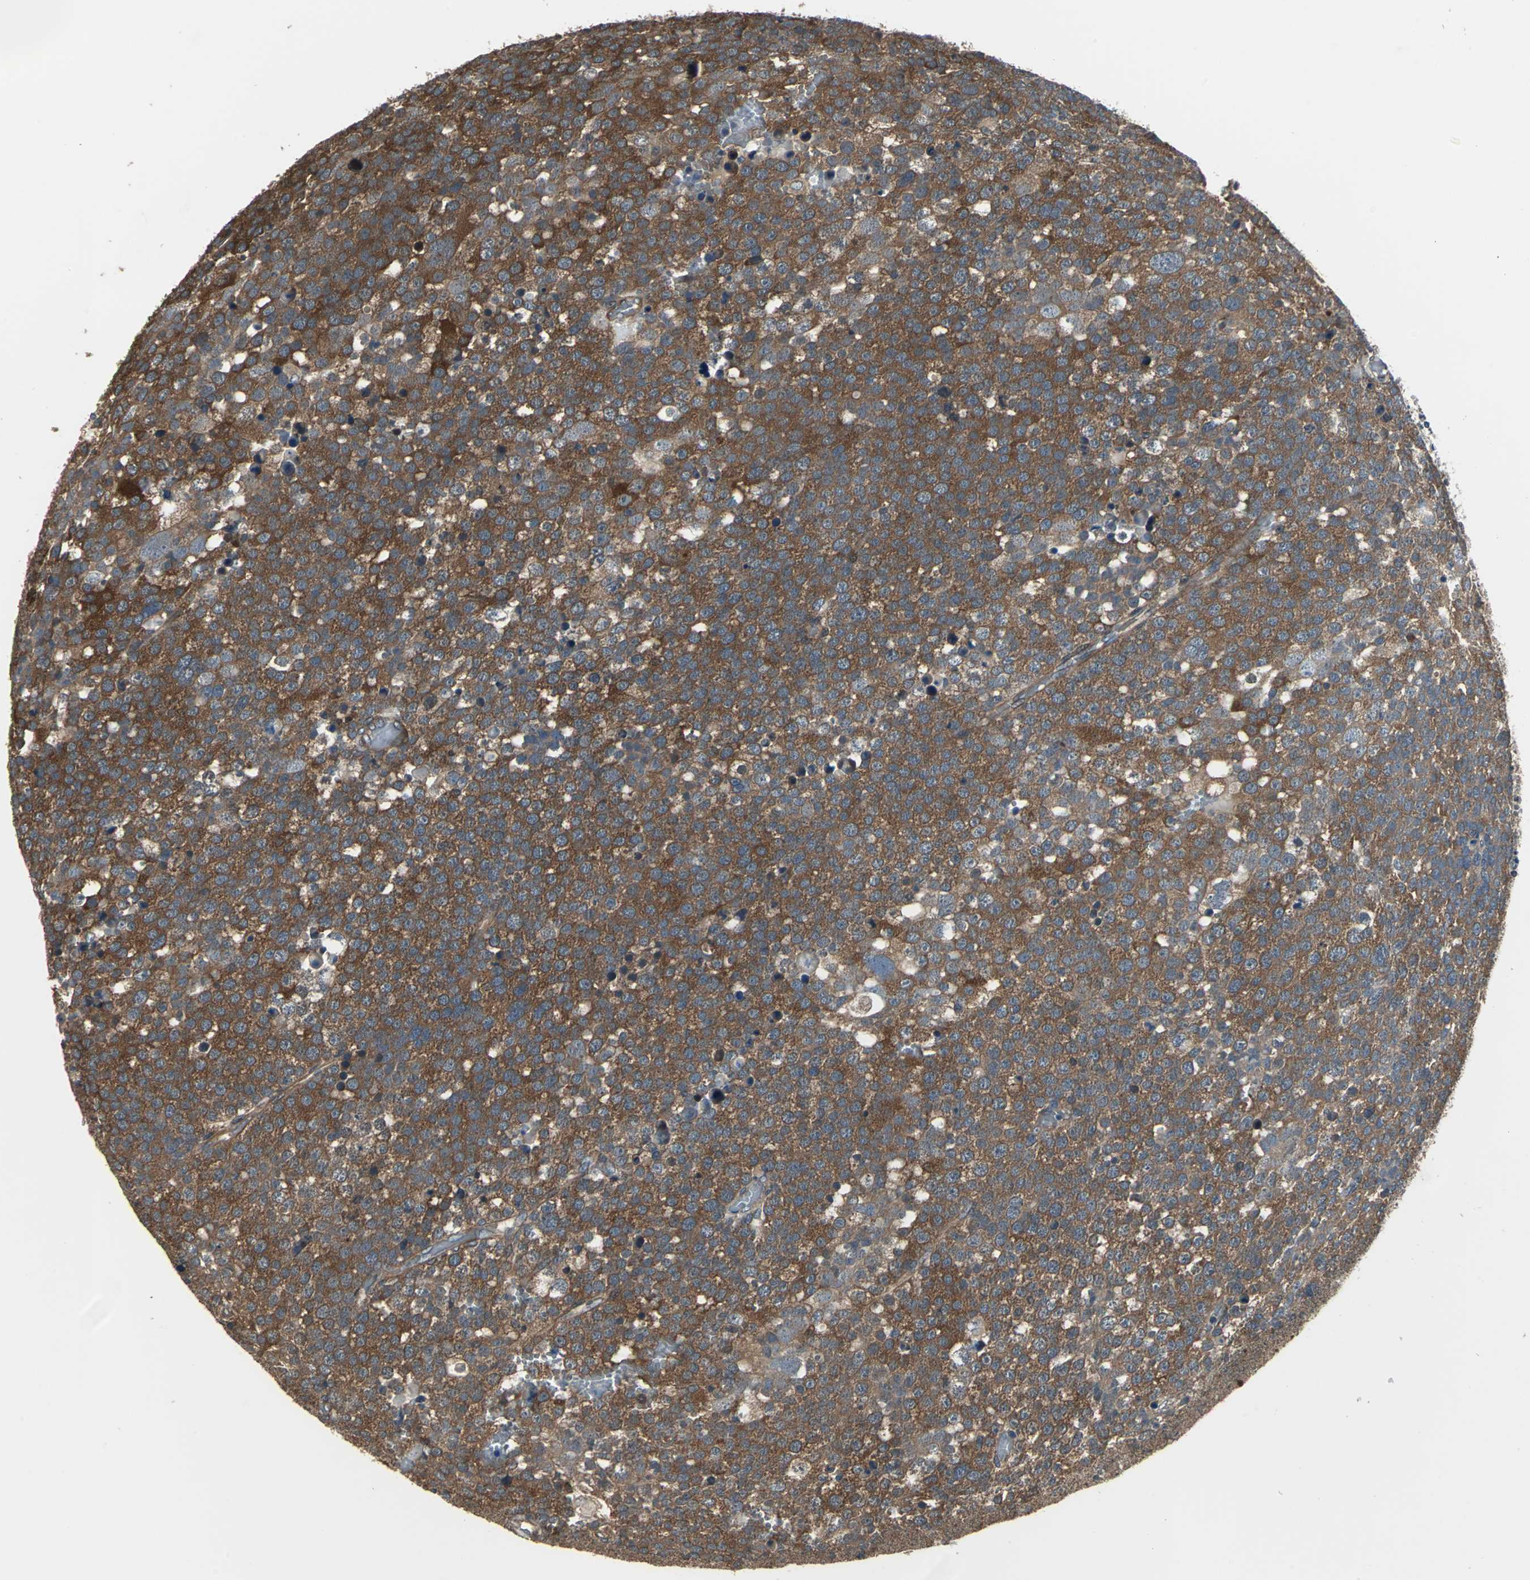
{"staining": {"intensity": "strong", "quantity": ">75%", "location": "cytoplasmic/membranous"}, "tissue": "testis cancer", "cell_type": "Tumor cells", "image_type": "cancer", "snomed": [{"axis": "morphology", "description": "Seminoma, NOS"}, {"axis": "topography", "description": "Testis"}], "caption": "A brown stain shows strong cytoplasmic/membranous positivity of a protein in testis cancer (seminoma) tumor cells. Nuclei are stained in blue.", "gene": "PFDN1", "patient": {"sex": "male", "age": 71}}